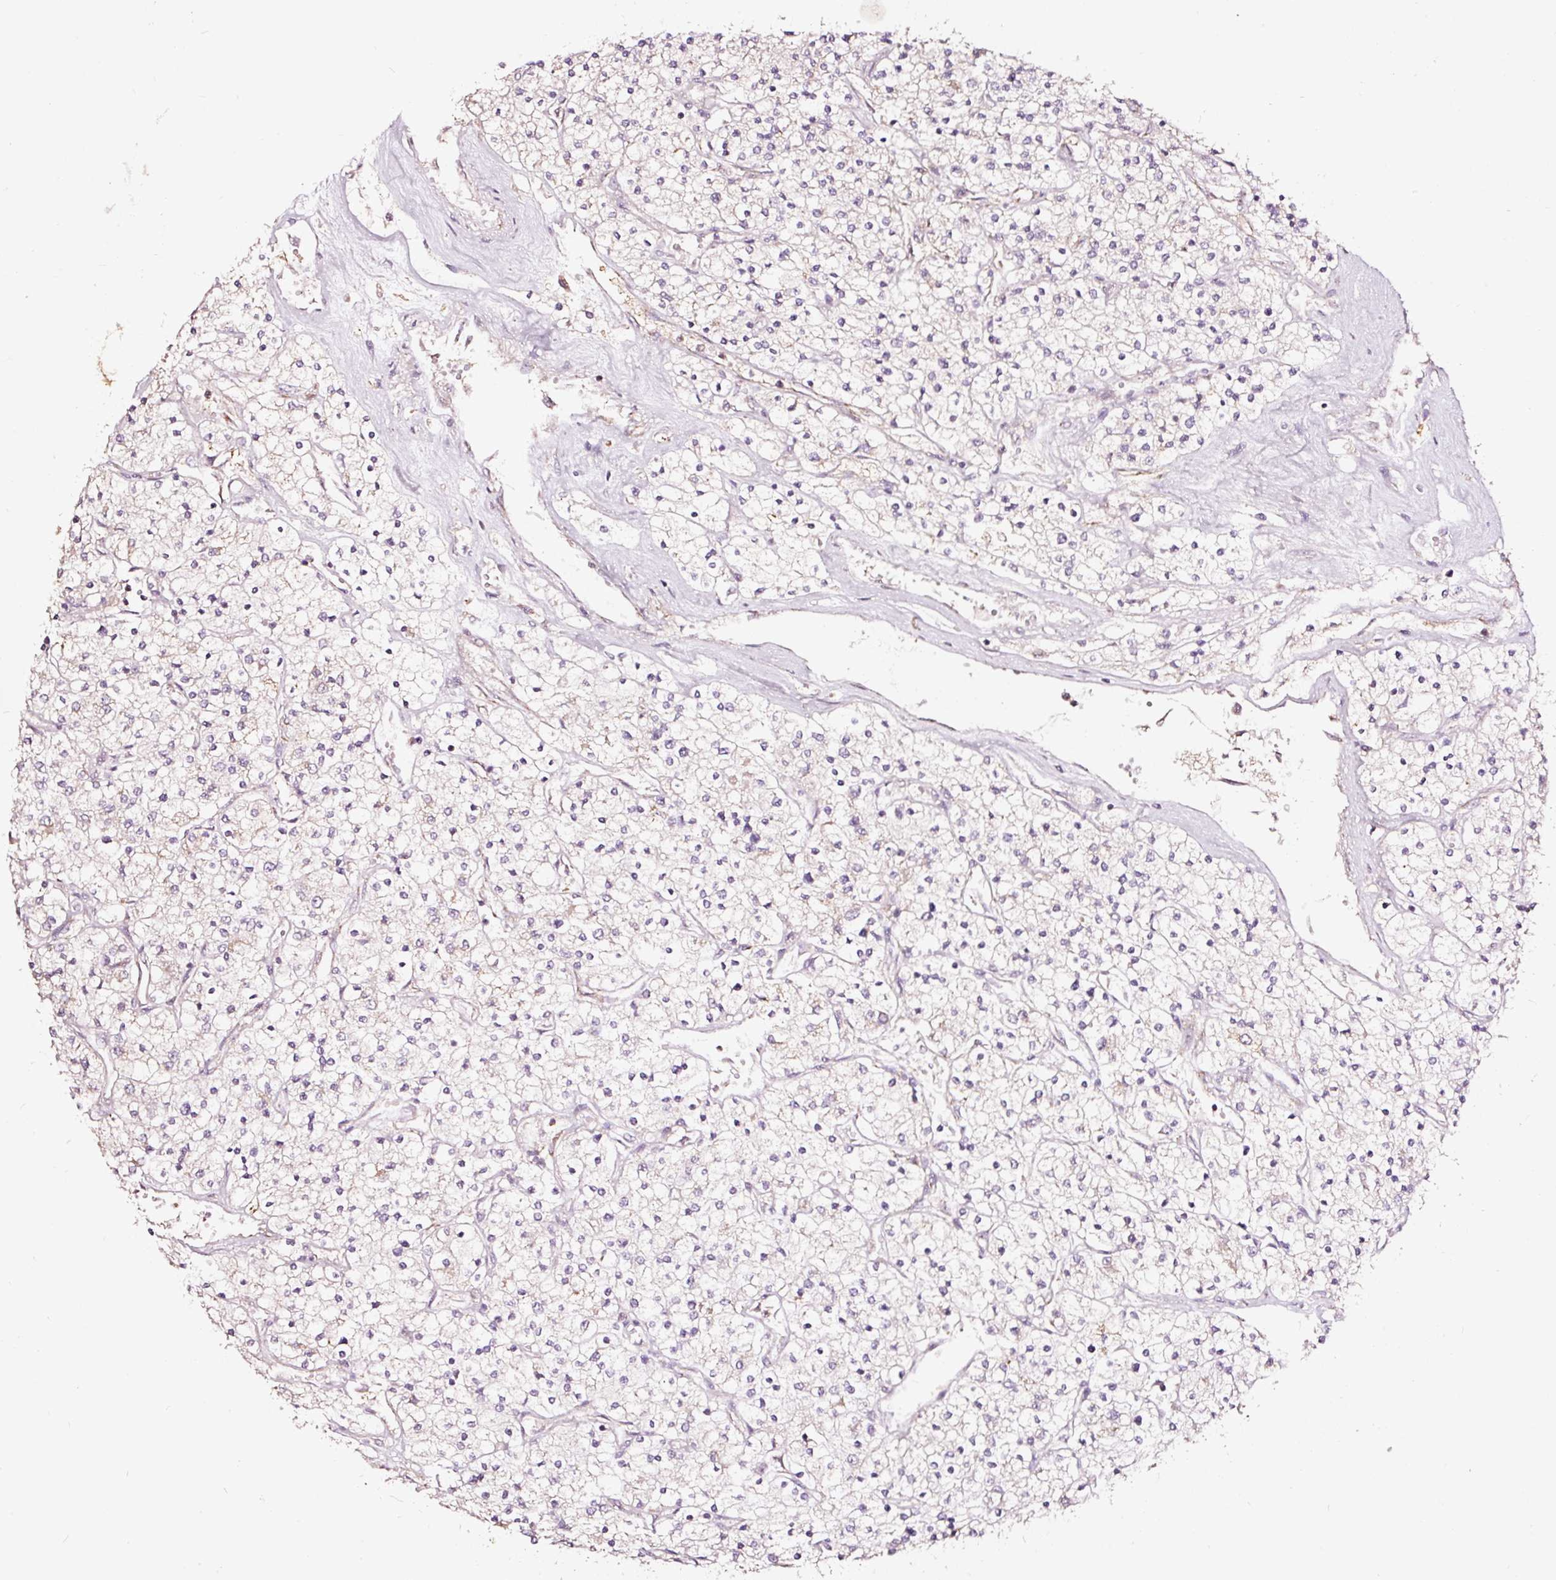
{"staining": {"intensity": "negative", "quantity": "none", "location": "none"}, "tissue": "renal cancer", "cell_type": "Tumor cells", "image_type": "cancer", "snomed": [{"axis": "morphology", "description": "Adenocarcinoma, NOS"}, {"axis": "topography", "description": "Kidney"}], "caption": "Tumor cells show no significant expression in adenocarcinoma (renal).", "gene": "TPM1", "patient": {"sex": "male", "age": 80}}